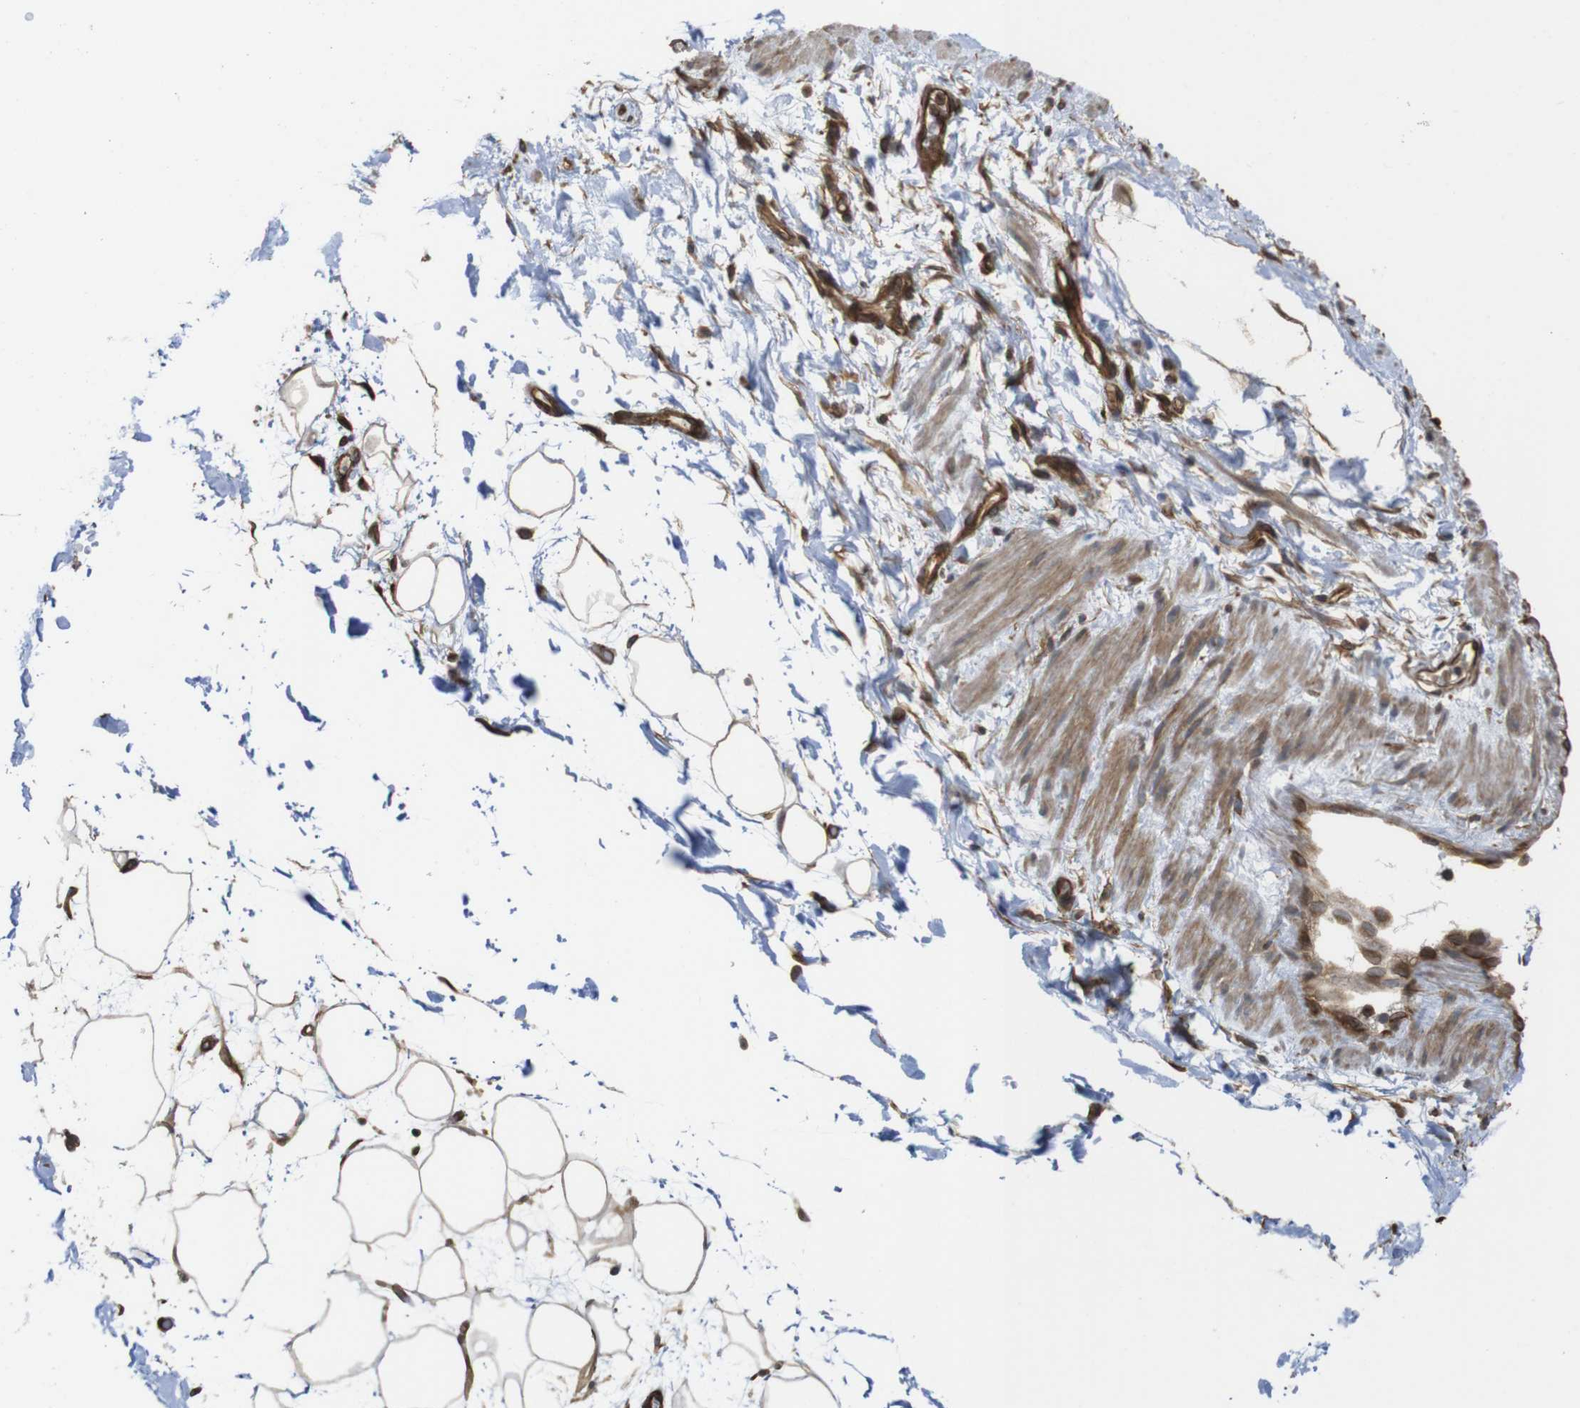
{"staining": {"intensity": "weak", "quantity": "25%-75%", "location": "cytoplasmic/membranous"}, "tissue": "adipose tissue", "cell_type": "Adipocytes", "image_type": "normal", "snomed": [{"axis": "morphology", "description": "Normal tissue, NOS"}, {"axis": "topography", "description": "Soft tissue"}], "caption": "Immunohistochemical staining of benign human adipose tissue reveals 25%-75% levels of weak cytoplasmic/membranous protein staining in about 25%-75% of adipocytes. The protein is stained brown, and the nuclei are stained in blue (DAB (3,3'-diaminobenzidine) IHC with brightfield microscopy, high magnification).", "gene": "ZDHHC5", "patient": {"sex": "male", "age": 72}}